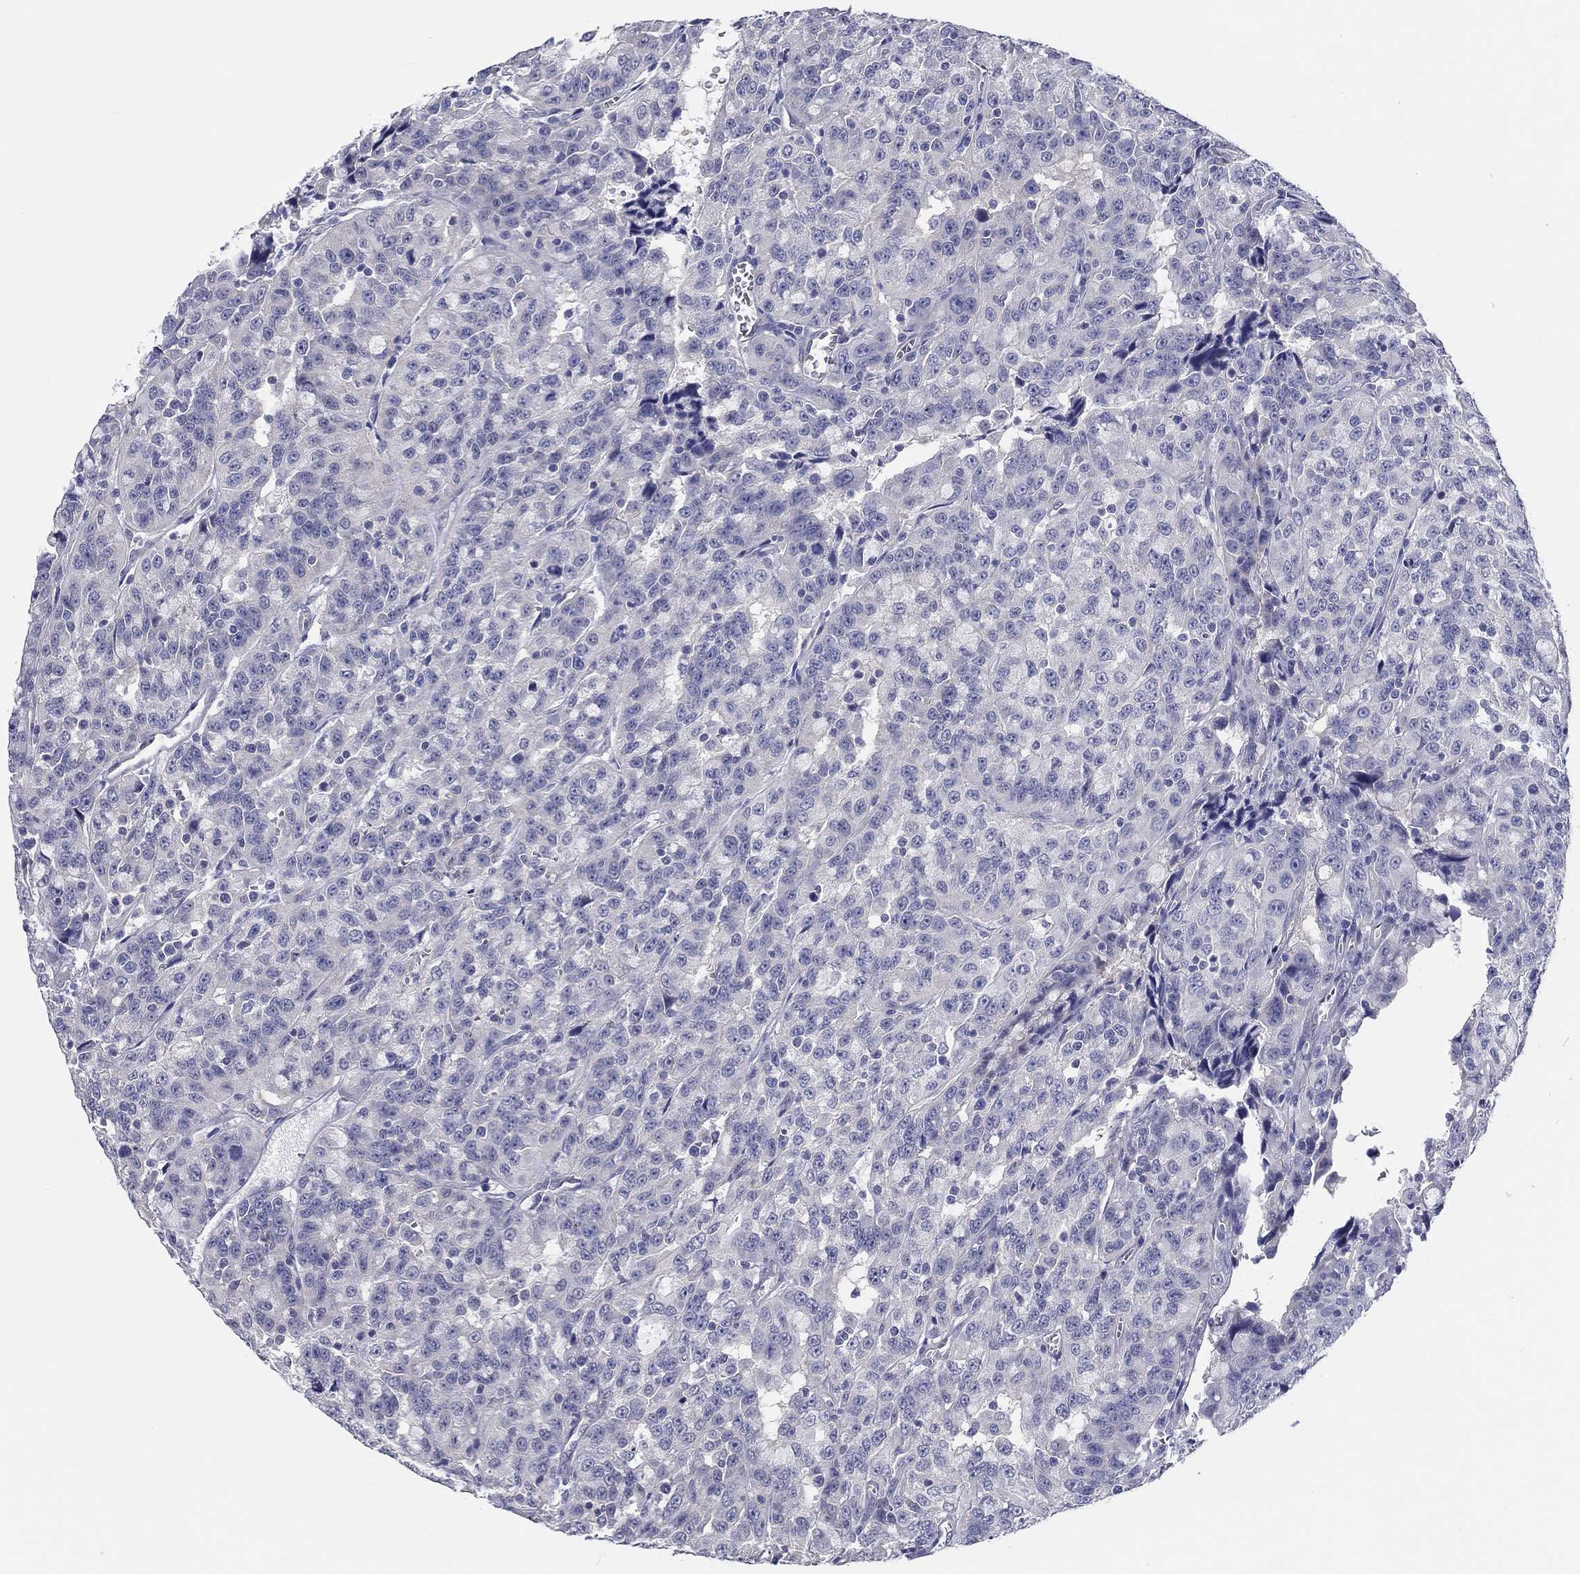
{"staining": {"intensity": "negative", "quantity": "none", "location": "none"}, "tissue": "urothelial cancer", "cell_type": "Tumor cells", "image_type": "cancer", "snomed": [{"axis": "morphology", "description": "Urothelial carcinoma, NOS"}, {"axis": "morphology", "description": "Urothelial carcinoma, High grade"}, {"axis": "topography", "description": "Urinary bladder"}], "caption": "There is no significant expression in tumor cells of high-grade urothelial carcinoma. (Stains: DAB (3,3'-diaminobenzidine) IHC with hematoxylin counter stain, Microscopy: brightfield microscopy at high magnification).", "gene": "CRYGD", "patient": {"sex": "female", "age": 73}}